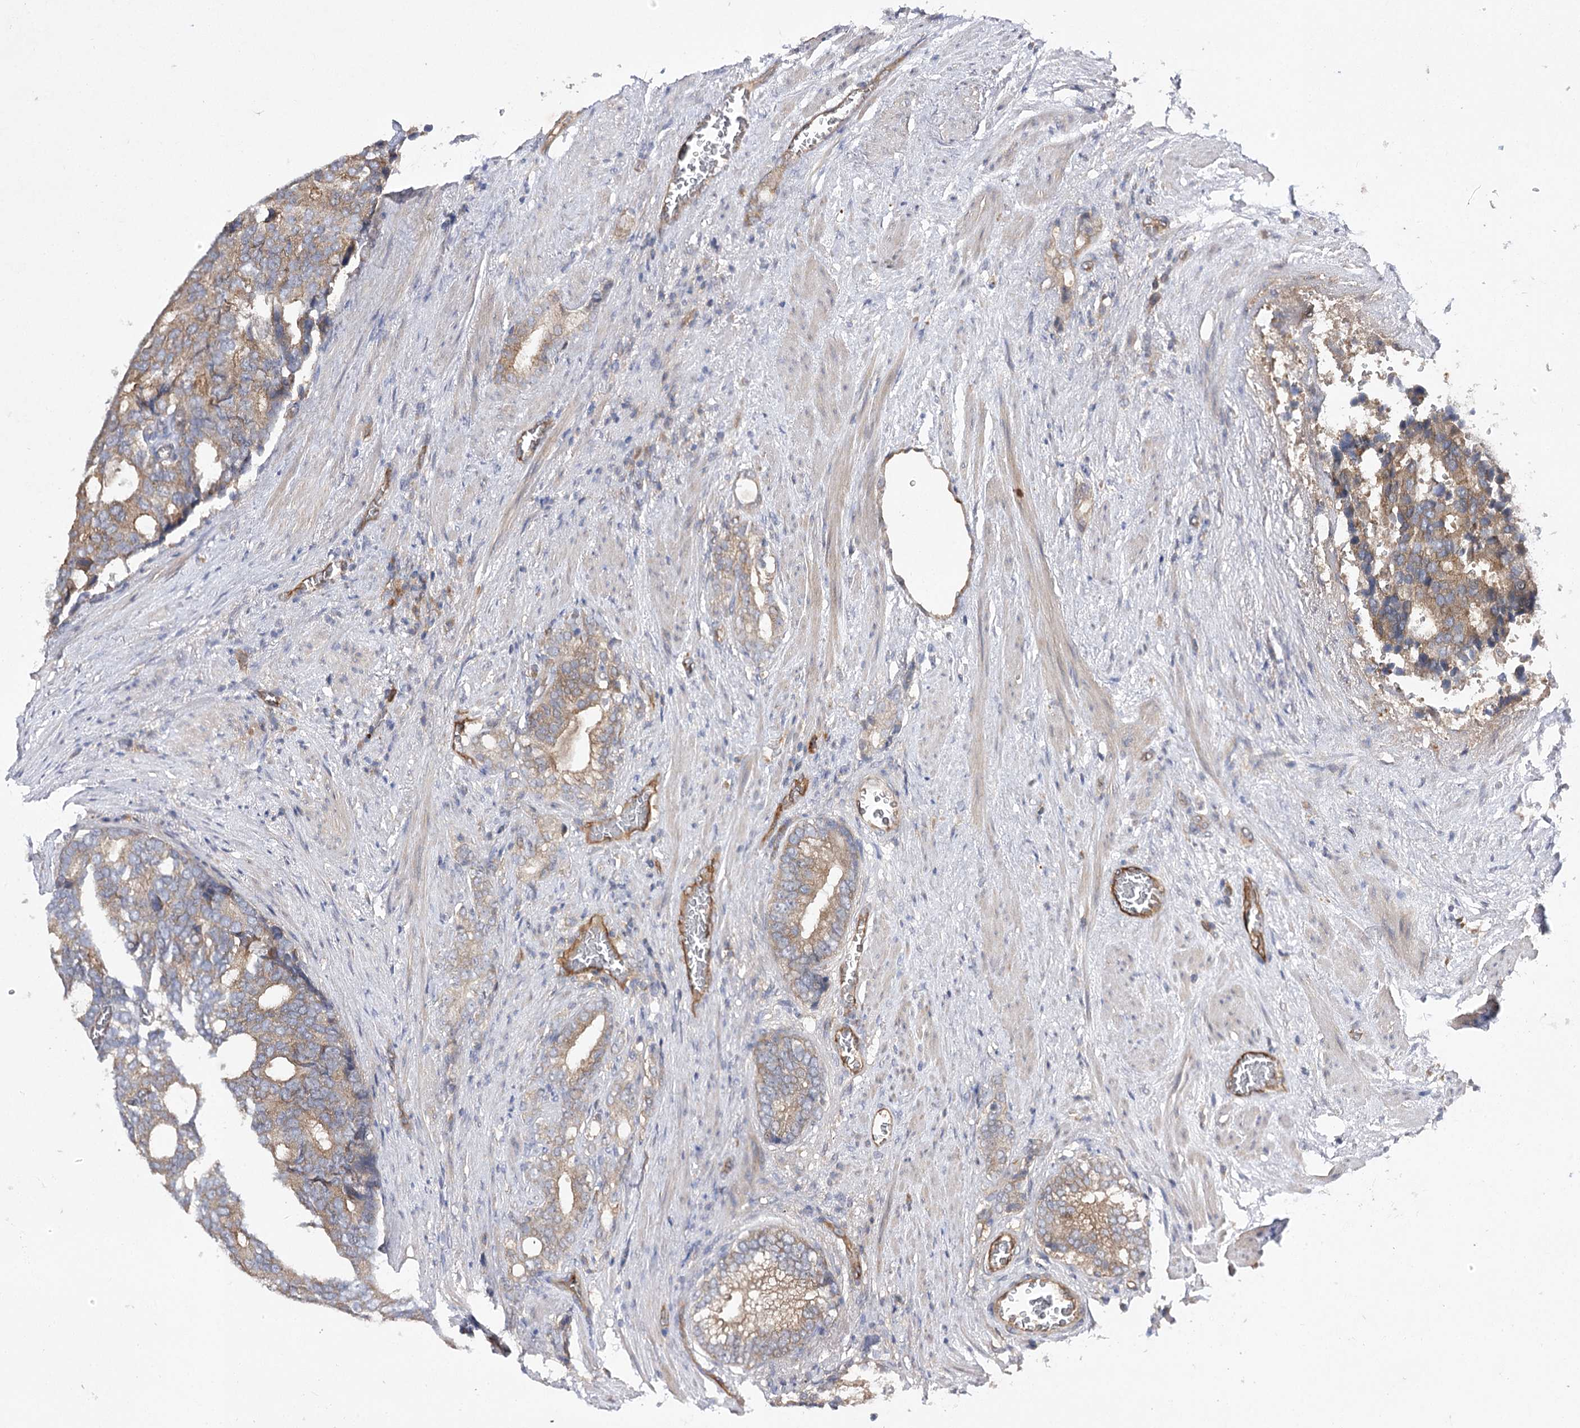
{"staining": {"intensity": "moderate", "quantity": ">75%", "location": "cytoplasmic/membranous"}, "tissue": "prostate cancer", "cell_type": "Tumor cells", "image_type": "cancer", "snomed": [{"axis": "morphology", "description": "Adenocarcinoma, Low grade"}, {"axis": "topography", "description": "Prostate"}], "caption": "IHC of prostate adenocarcinoma (low-grade) demonstrates medium levels of moderate cytoplasmic/membranous positivity in about >75% of tumor cells.", "gene": "BCR", "patient": {"sex": "male", "age": 71}}